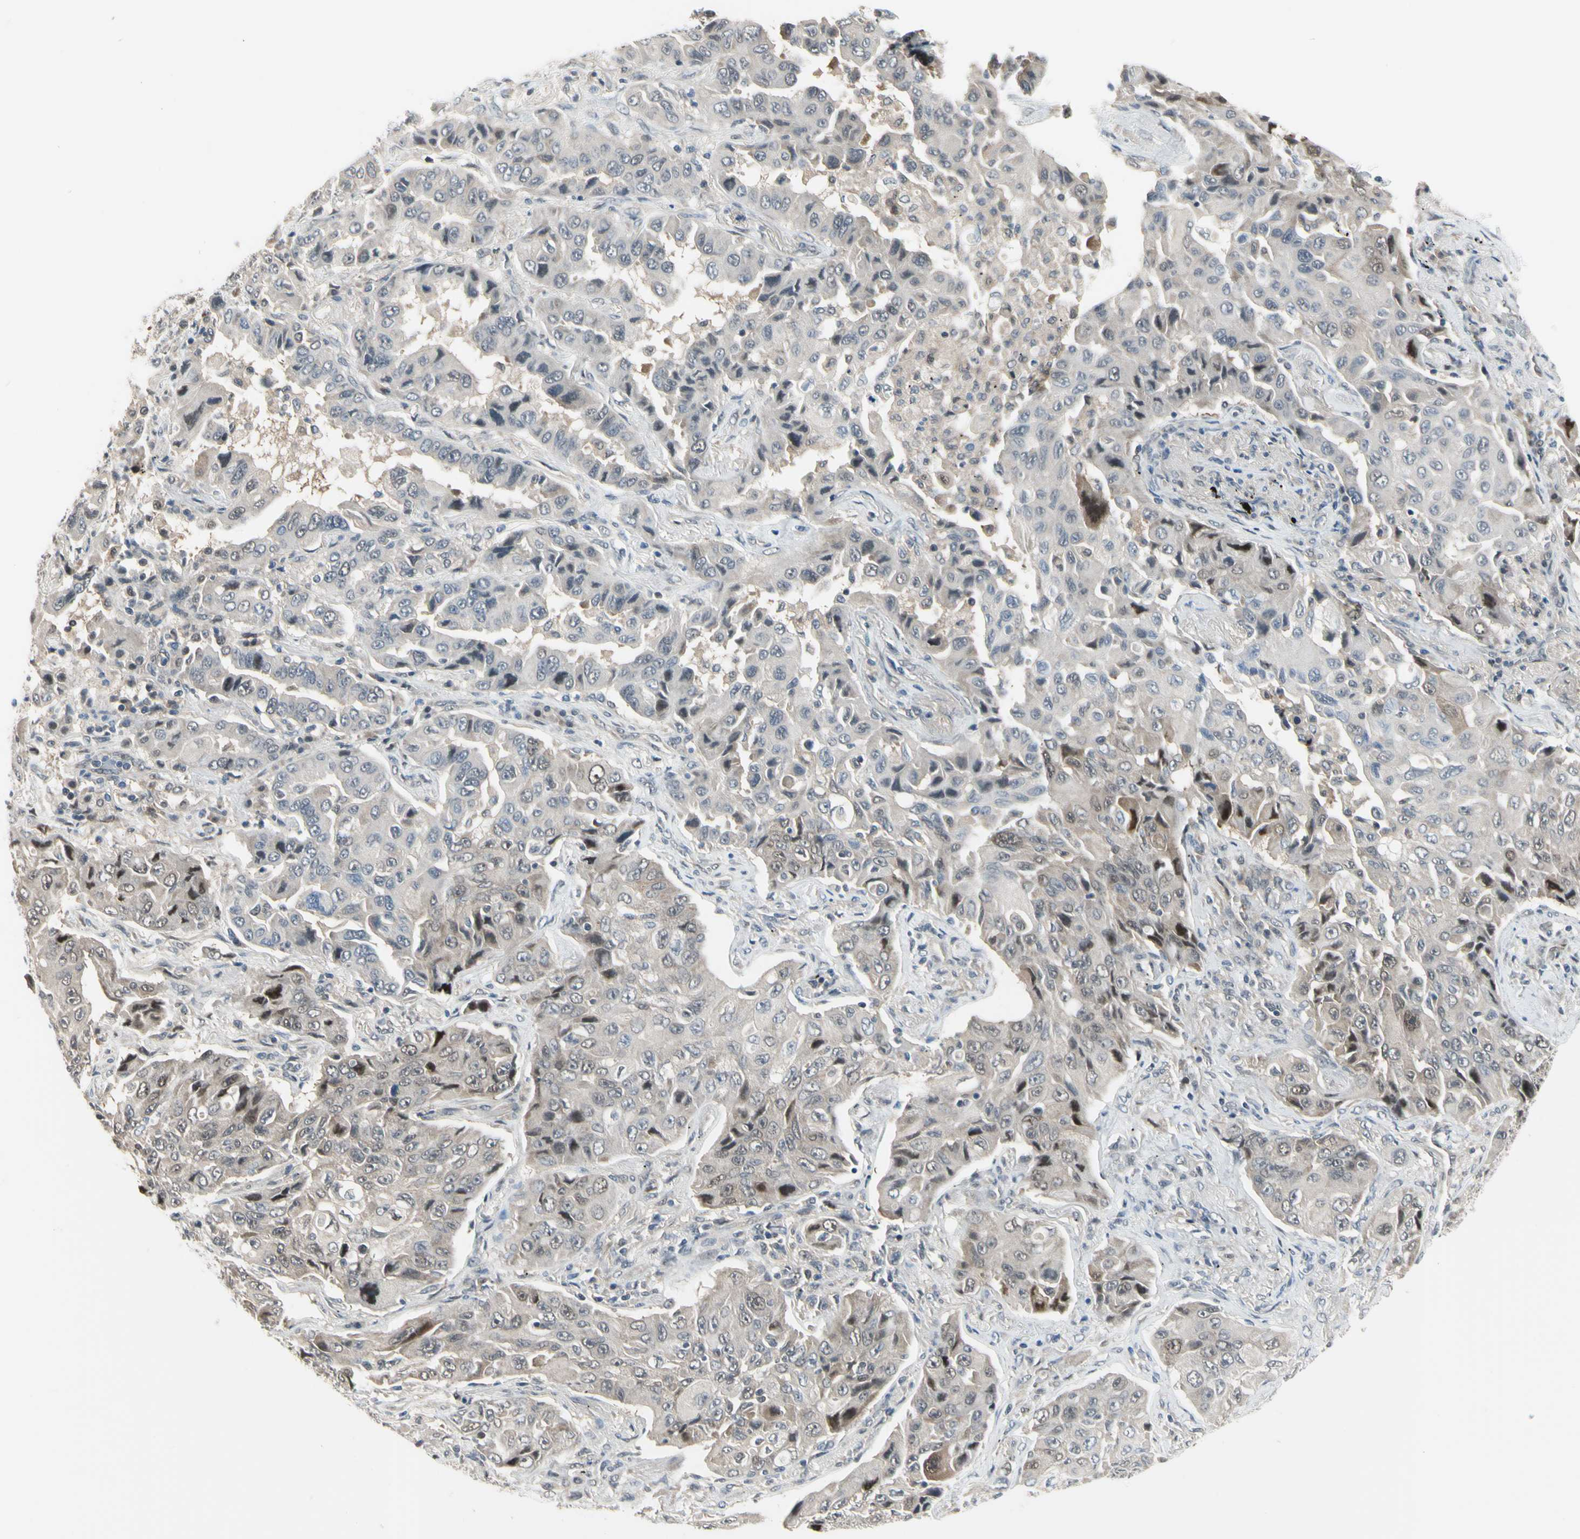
{"staining": {"intensity": "weak", "quantity": "25%-75%", "location": "cytoplasmic/membranous"}, "tissue": "lung cancer", "cell_type": "Tumor cells", "image_type": "cancer", "snomed": [{"axis": "morphology", "description": "Adenocarcinoma, NOS"}, {"axis": "topography", "description": "Lung"}], "caption": "Protein expression analysis of human lung adenocarcinoma reveals weak cytoplasmic/membranous expression in about 25%-75% of tumor cells. Ihc stains the protein in brown and the nuclei are stained blue.", "gene": "HSPA4", "patient": {"sex": "female", "age": 65}}